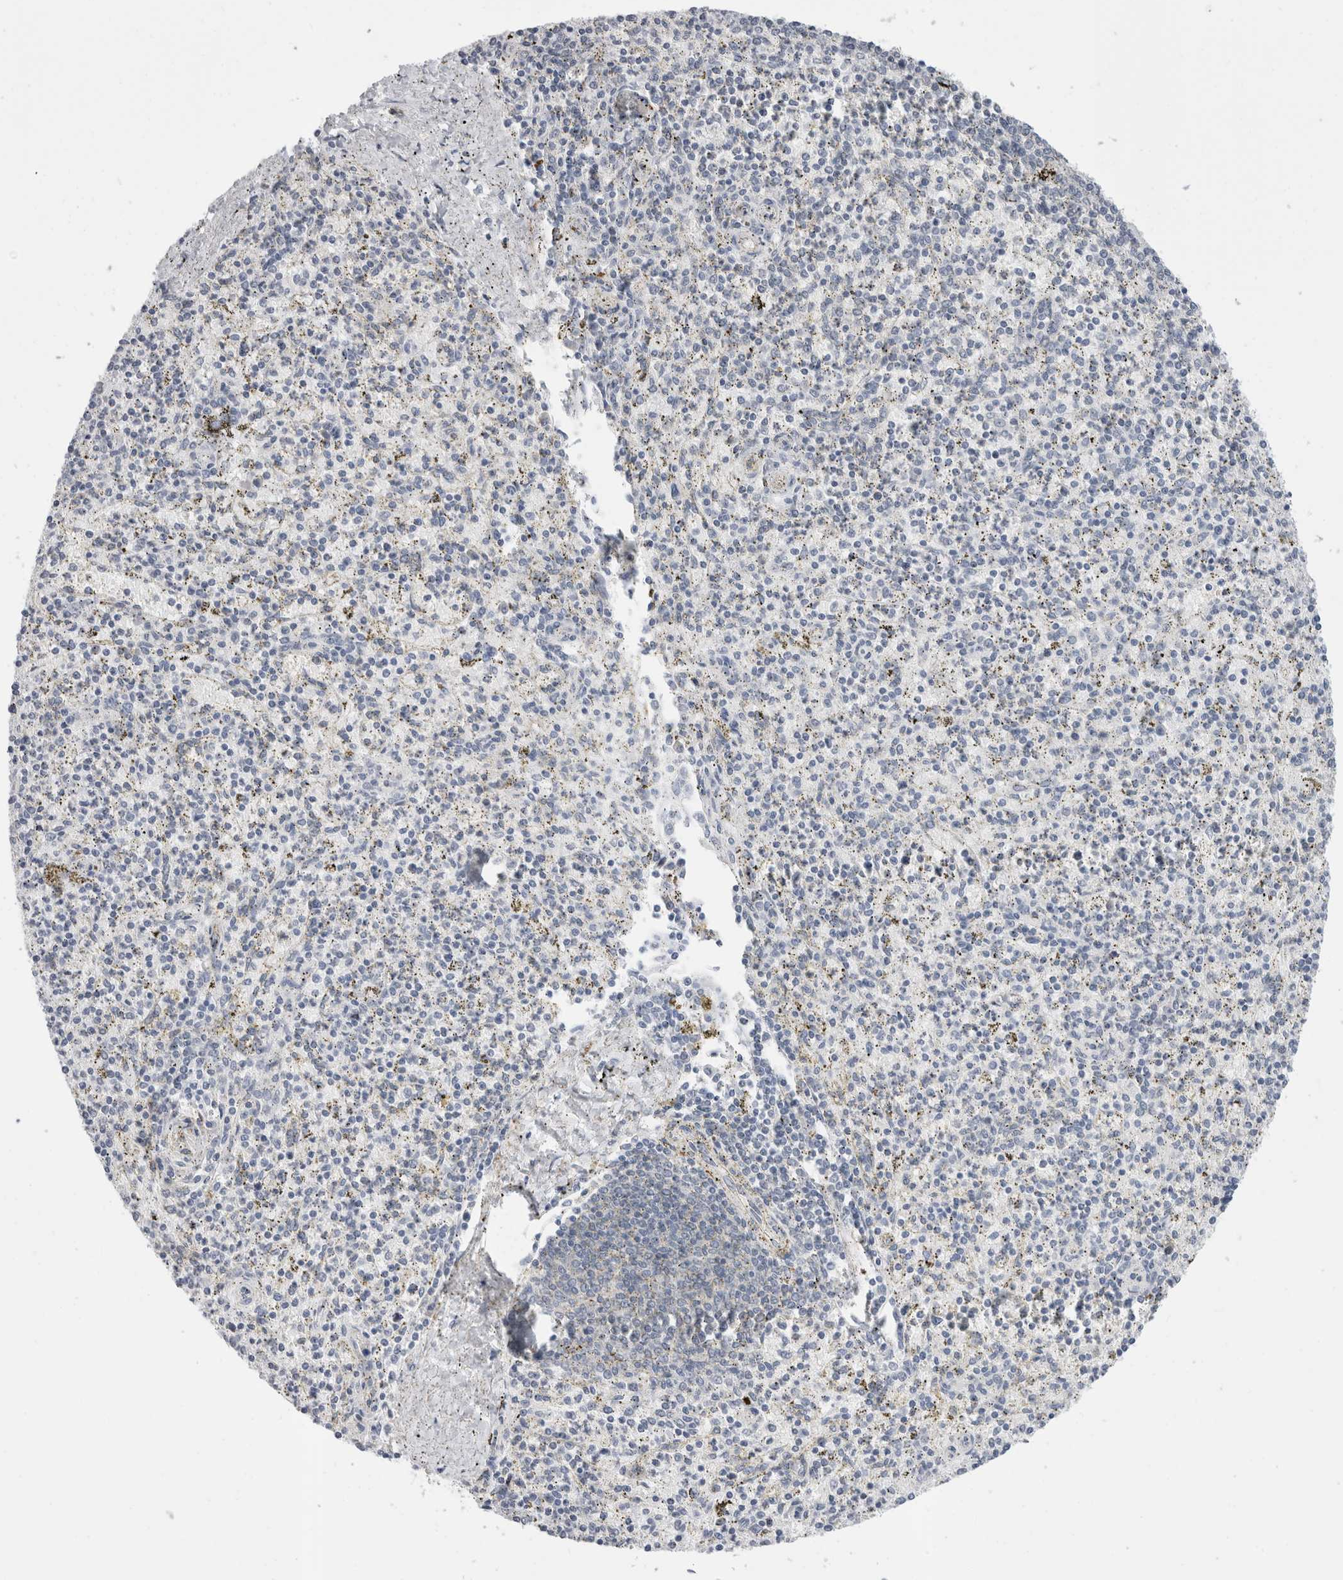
{"staining": {"intensity": "negative", "quantity": "none", "location": "none"}, "tissue": "spleen", "cell_type": "Cells in red pulp", "image_type": "normal", "snomed": [{"axis": "morphology", "description": "Normal tissue, NOS"}, {"axis": "topography", "description": "Spleen"}], "caption": "Cells in red pulp show no significant positivity in normal spleen.", "gene": "CADM3", "patient": {"sex": "male", "age": 72}}